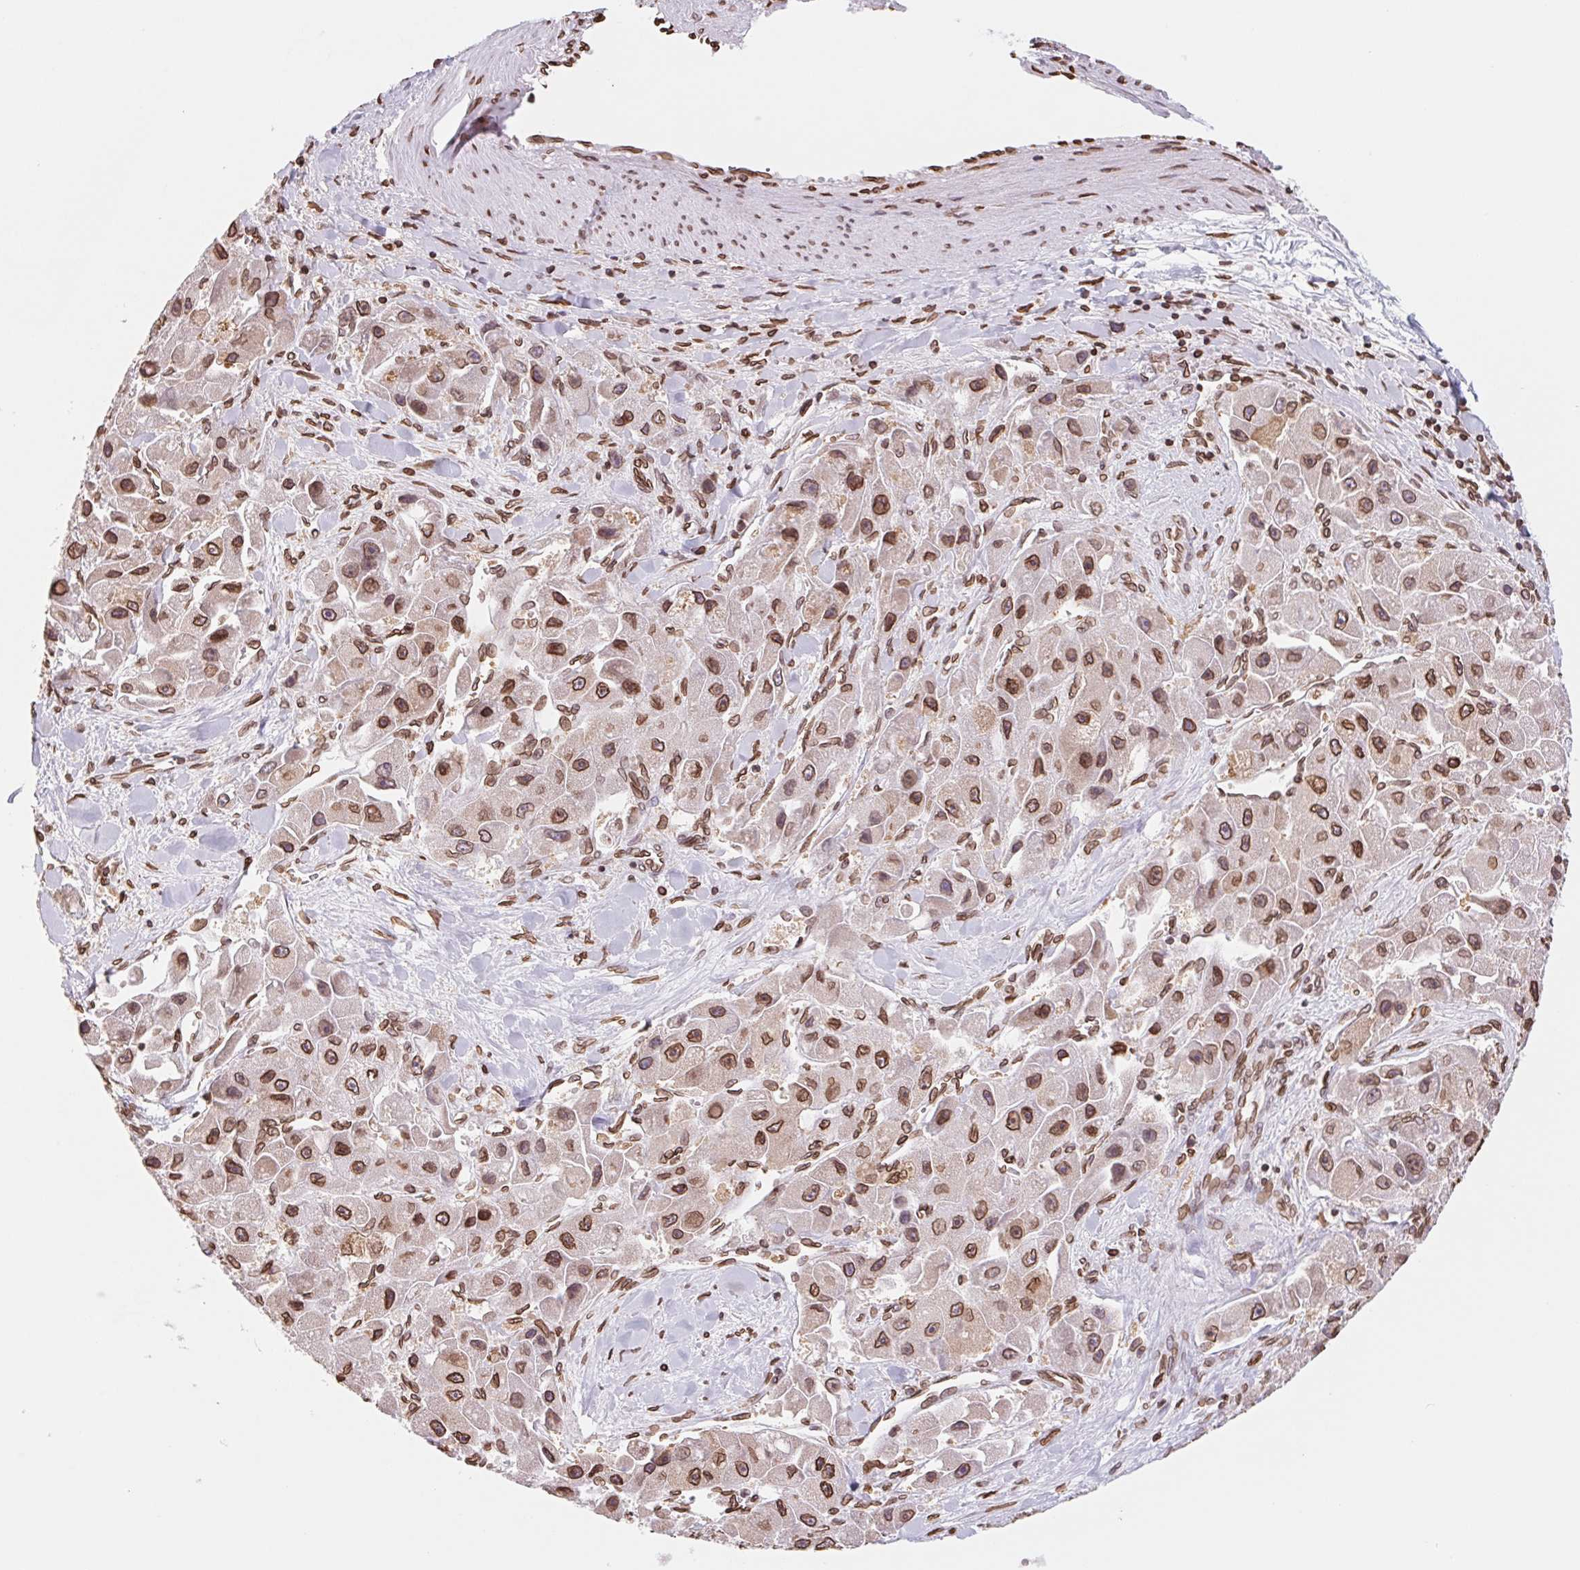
{"staining": {"intensity": "strong", "quantity": ">75%", "location": "cytoplasmic/membranous,nuclear"}, "tissue": "liver cancer", "cell_type": "Tumor cells", "image_type": "cancer", "snomed": [{"axis": "morphology", "description": "Carcinoma, Hepatocellular, NOS"}, {"axis": "topography", "description": "Liver"}], "caption": "Liver cancer stained for a protein (brown) shows strong cytoplasmic/membranous and nuclear positive positivity in approximately >75% of tumor cells.", "gene": "LMNB2", "patient": {"sex": "male", "age": 24}}